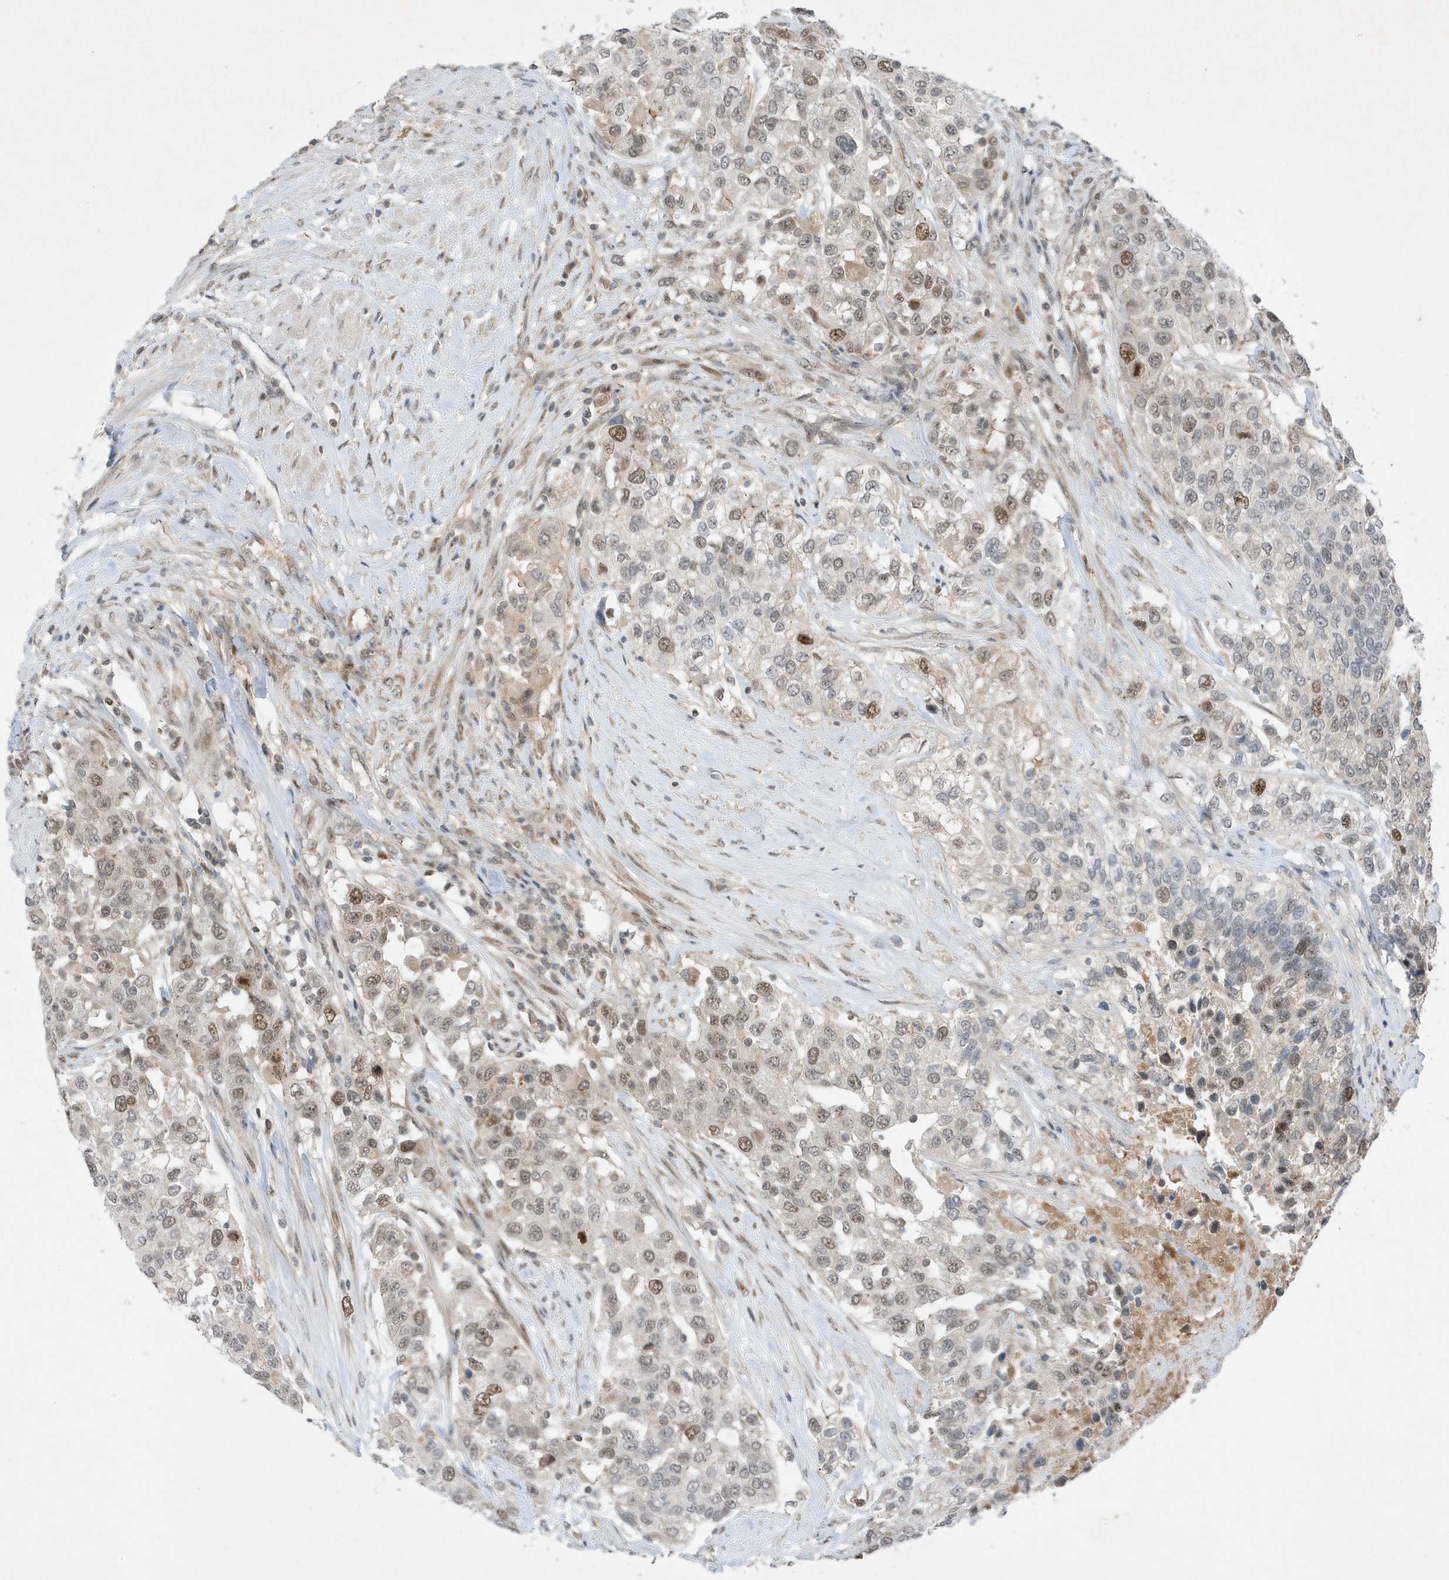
{"staining": {"intensity": "moderate", "quantity": "<25%", "location": "nuclear"}, "tissue": "urothelial cancer", "cell_type": "Tumor cells", "image_type": "cancer", "snomed": [{"axis": "morphology", "description": "Urothelial carcinoma, High grade"}, {"axis": "topography", "description": "Urinary bladder"}], "caption": "Immunohistochemical staining of human urothelial cancer demonstrates moderate nuclear protein staining in approximately <25% of tumor cells.", "gene": "MAST3", "patient": {"sex": "female", "age": 80}}